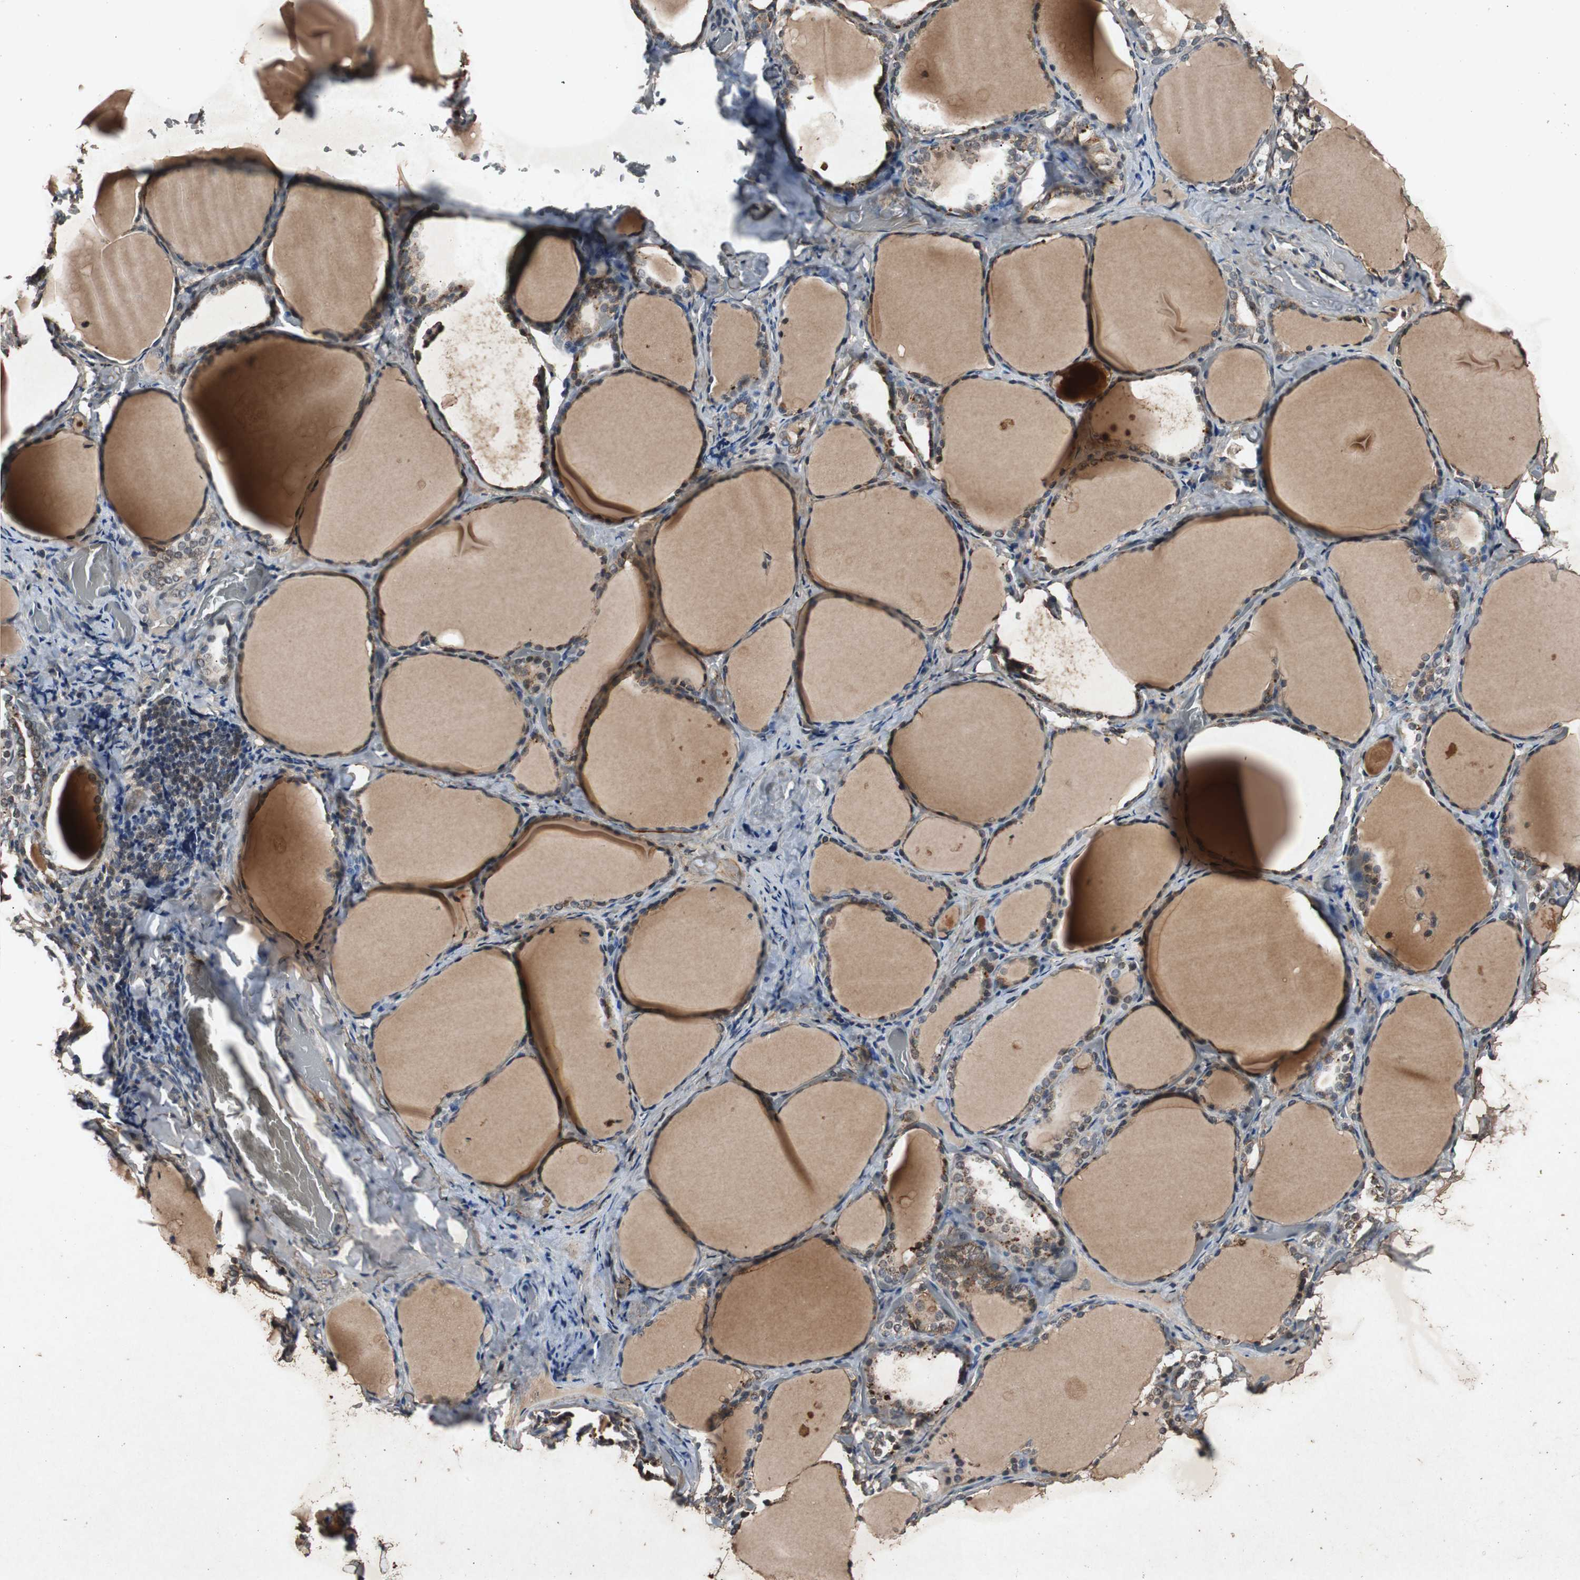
{"staining": {"intensity": "strong", "quantity": ">75%", "location": "cytoplasmic/membranous"}, "tissue": "thyroid gland", "cell_type": "Glandular cells", "image_type": "normal", "snomed": [{"axis": "morphology", "description": "Normal tissue, NOS"}, {"axis": "morphology", "description": "Papillary adenocarcinoma, NOS"}, {"axis": "topography", "description": "Thyroid gland"}], "caption": "The micrograph exhibits immunohistochemical staining of normal thyroid gland. There is strong cytoplasmic/membranous positivity is present in about >75% of glandular cells.", "gene": "SLIT2", "patient": {"sex": "female", "age": 30}}